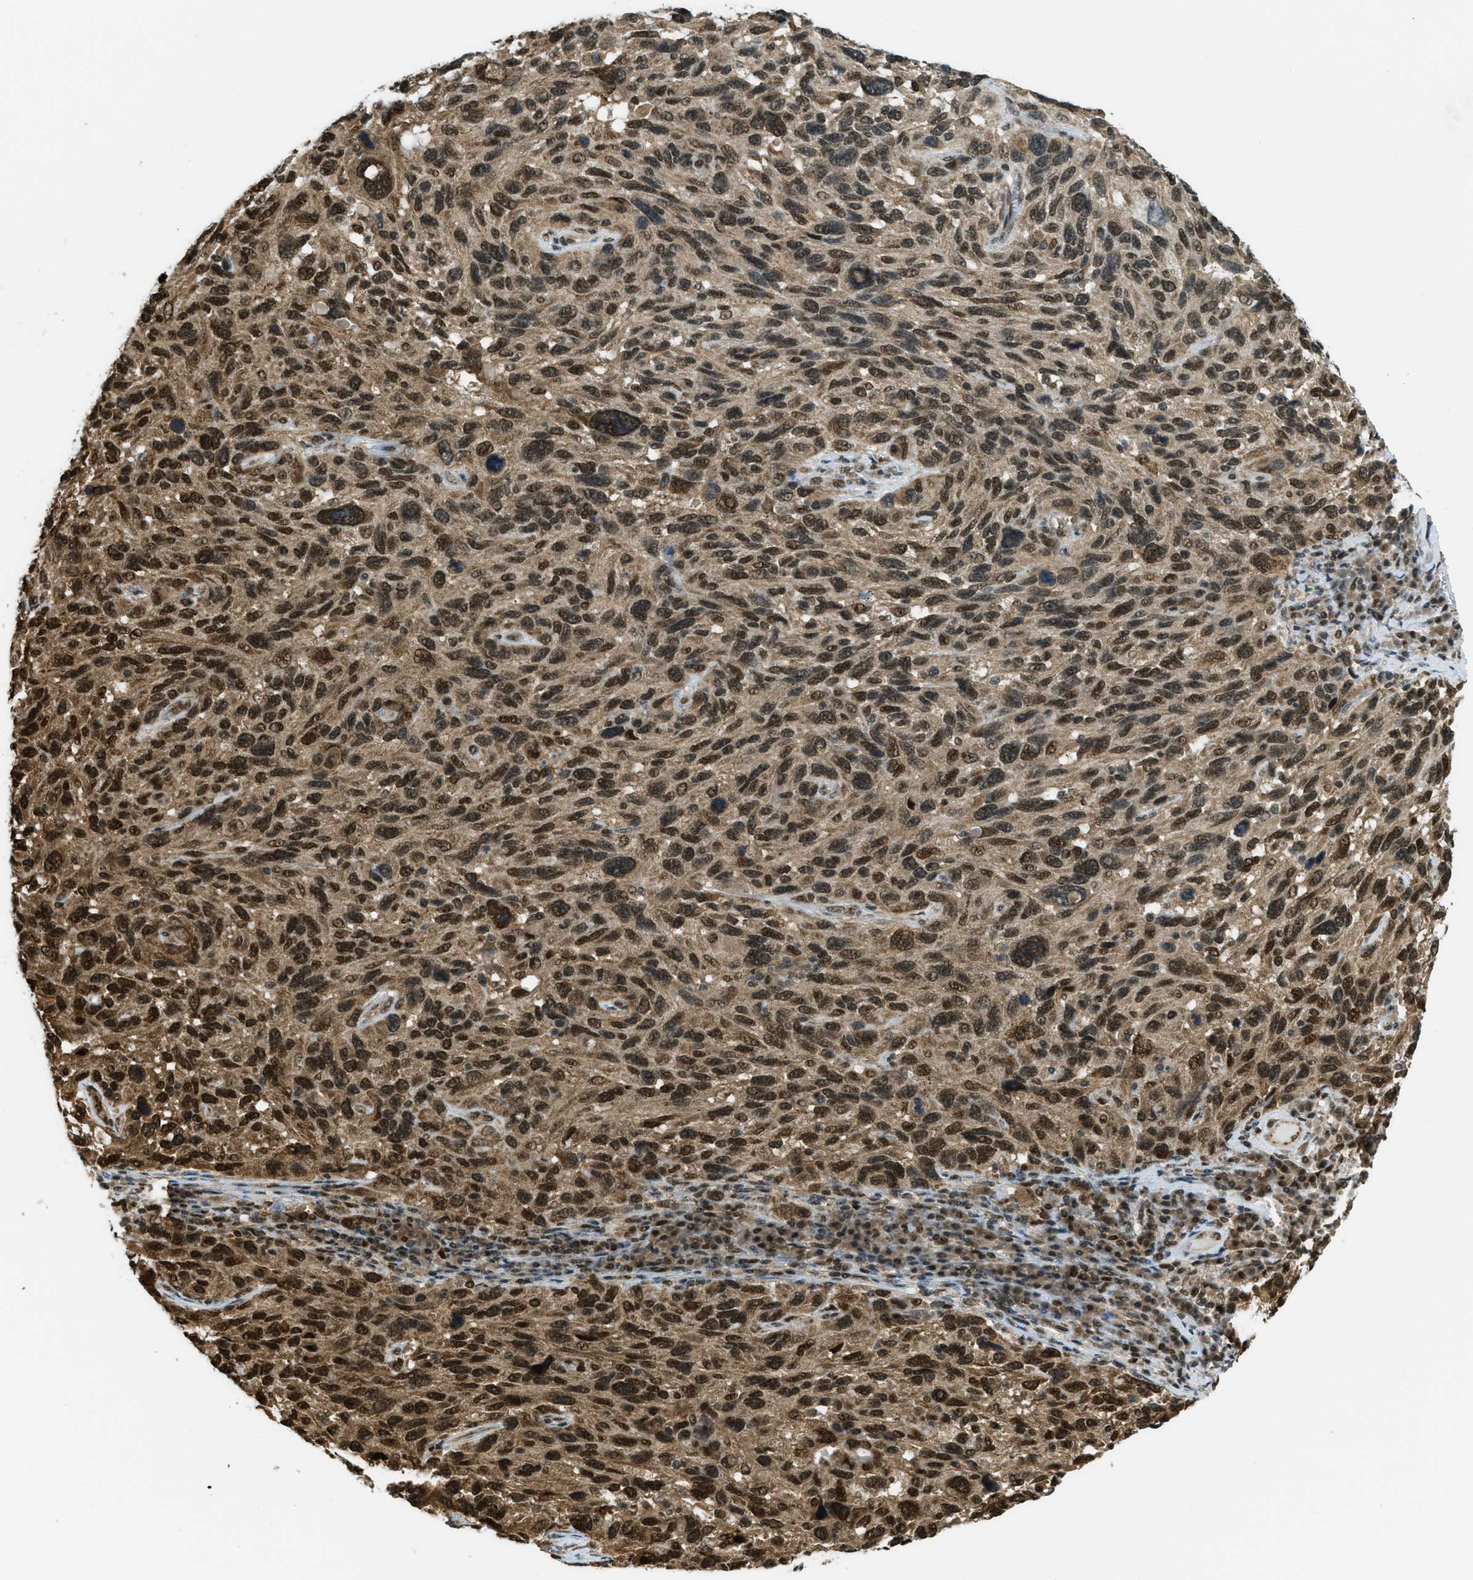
{"staining": {"intensity": "strong", "quantity": ">75%", "location": "nuclear"}, "tissue": "melanoma", "cell_type": "Tumor cells", "image_type": "cancer", "snomed": [{"axis": "morphology", "description": "Malignant melanoma, NOS"}, {"axis": "topography", "description": "Skin"}], "caption": "A high amount of strong nuclear positivity is appreciated in approximately >75% of tumor cells in malignant melanoma tissue.", "gene": "TNPO1", "patient": {"sex": "male", "age": 53}}